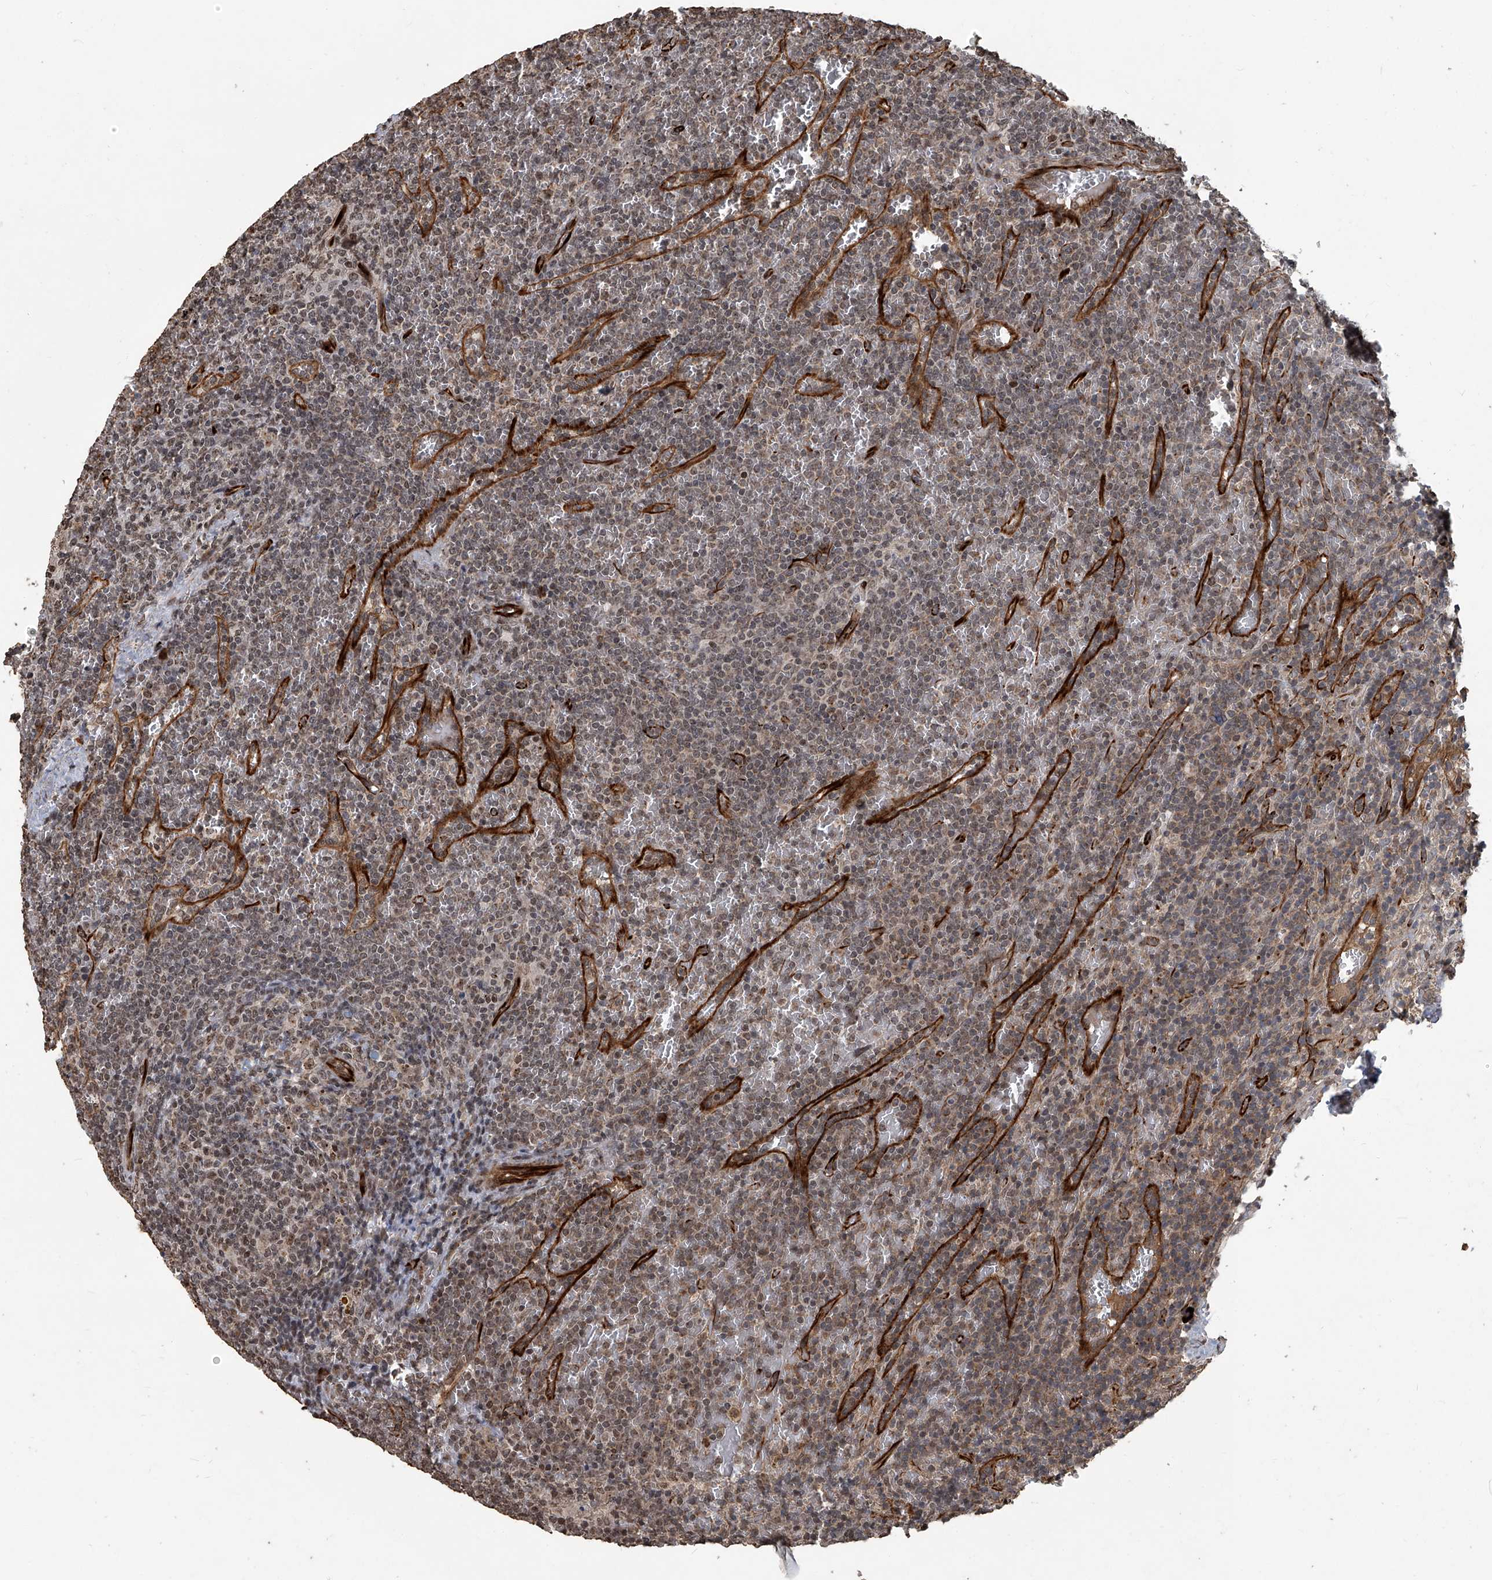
{"staining": {"intensity": "weak", "quantity": "25%-75%", "location": "nuclear"}, "tissue": "lymphoma", "cell_type": "Tumor cells", "image_type": "cancer", "snomed": [{"axis": "morphology", "description": "Malignant lymphoma, non-Hodgkin's type, Low grade"}, {"axis": "topography", "description": "Spleen"}], "caption": "This is an image of IHC staining of lymphoma, which shows weak expression in the nuclear of tumor cells.", "gene": "GPR132", "patient": {"sex": "female", "age": 19}}